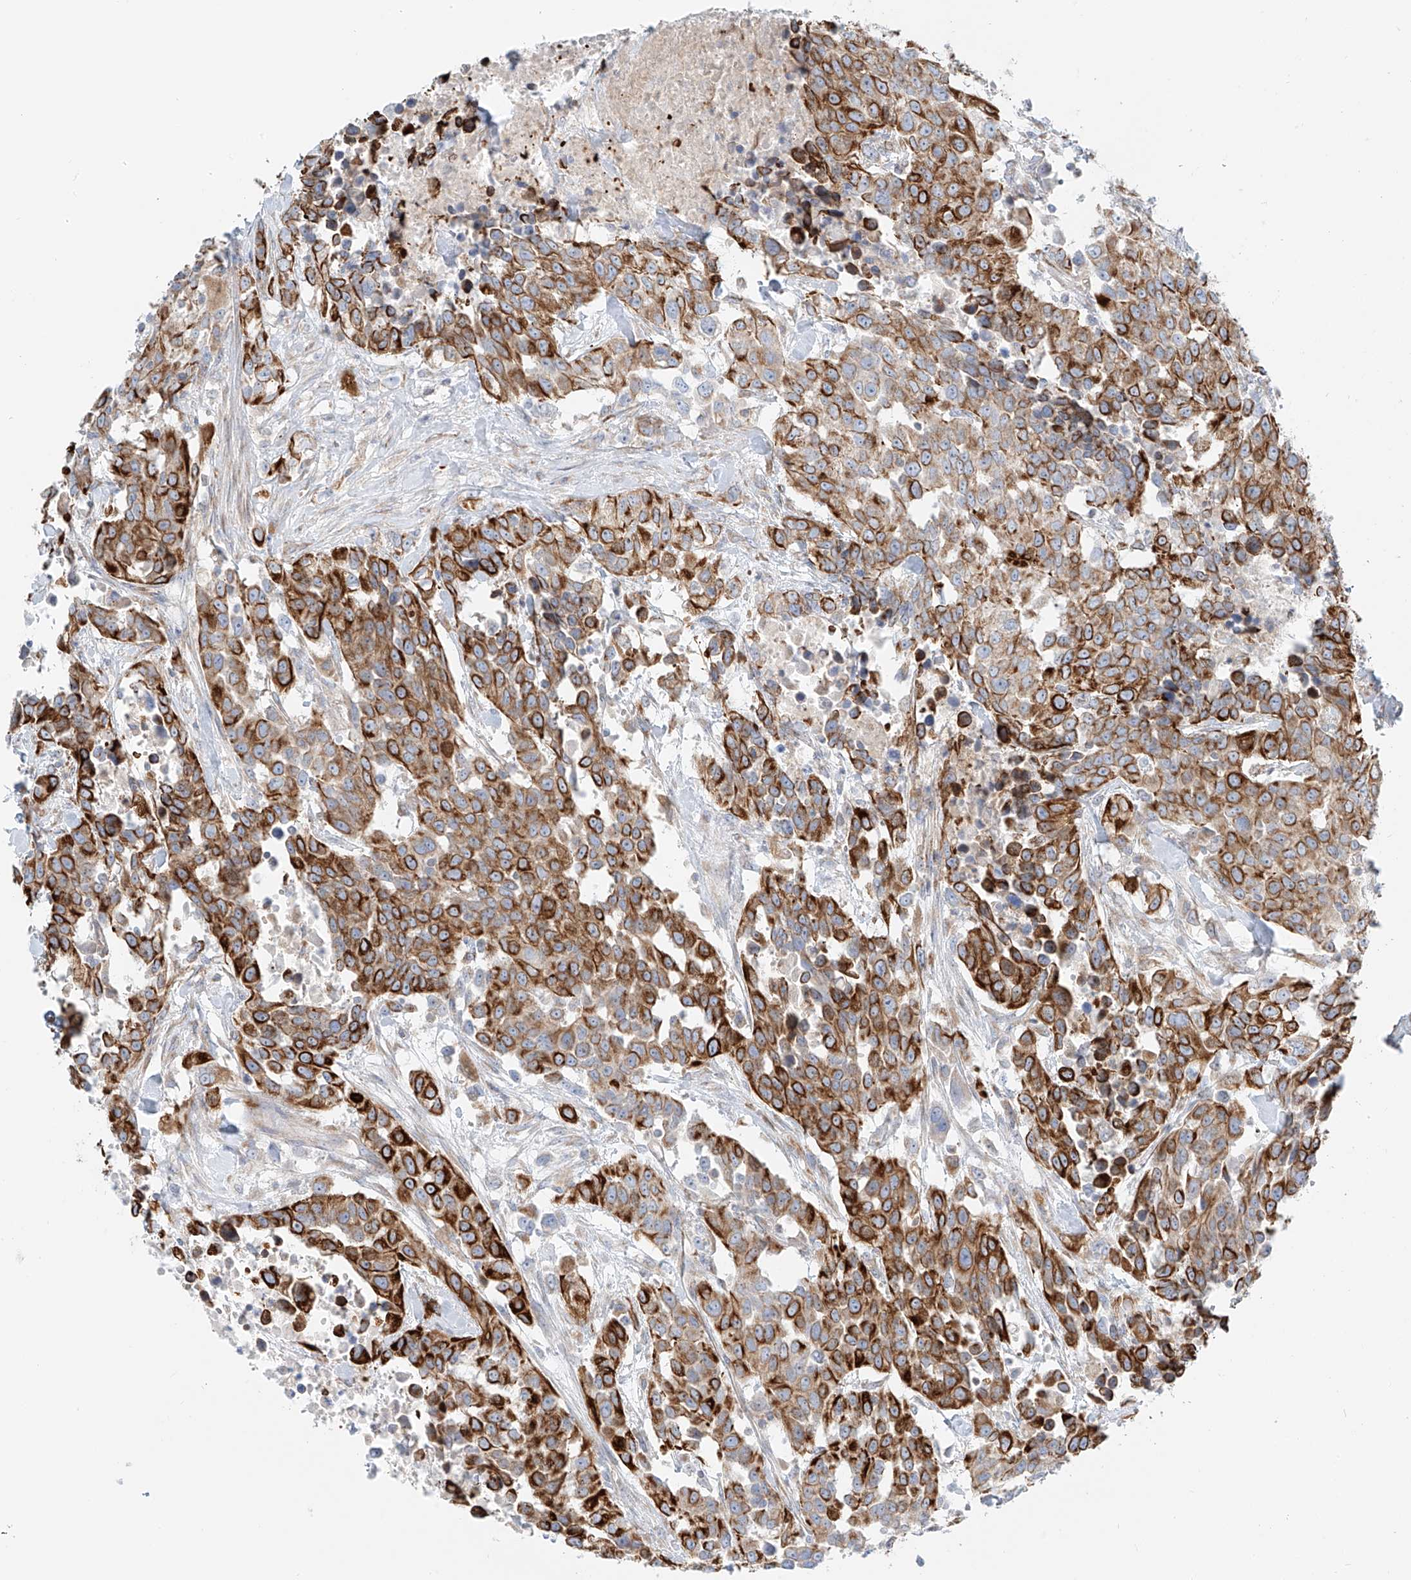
{"staining": {"intensity": "strong", "quantity": ">75%", "location": "cytoplasmic/membranous"}, "tissue": "urothelial cancer", "cell_type": "Tumor cells", "image_type": "cancer", "snomed": [{"axis": "morphology", "description": "Urothelial carcinoma, High grade"}, {"axis": "topography", "description": "Urinary bladder"}], "caption": "This is a histology image of immunohistochemistry staining of urothelial carcinoma (high-grade), which shows strong staining in the cytoplasmic/membranous of tumor cells.", "gene": "EIPR1", "patient": {"sex": "female", "age": 80}}